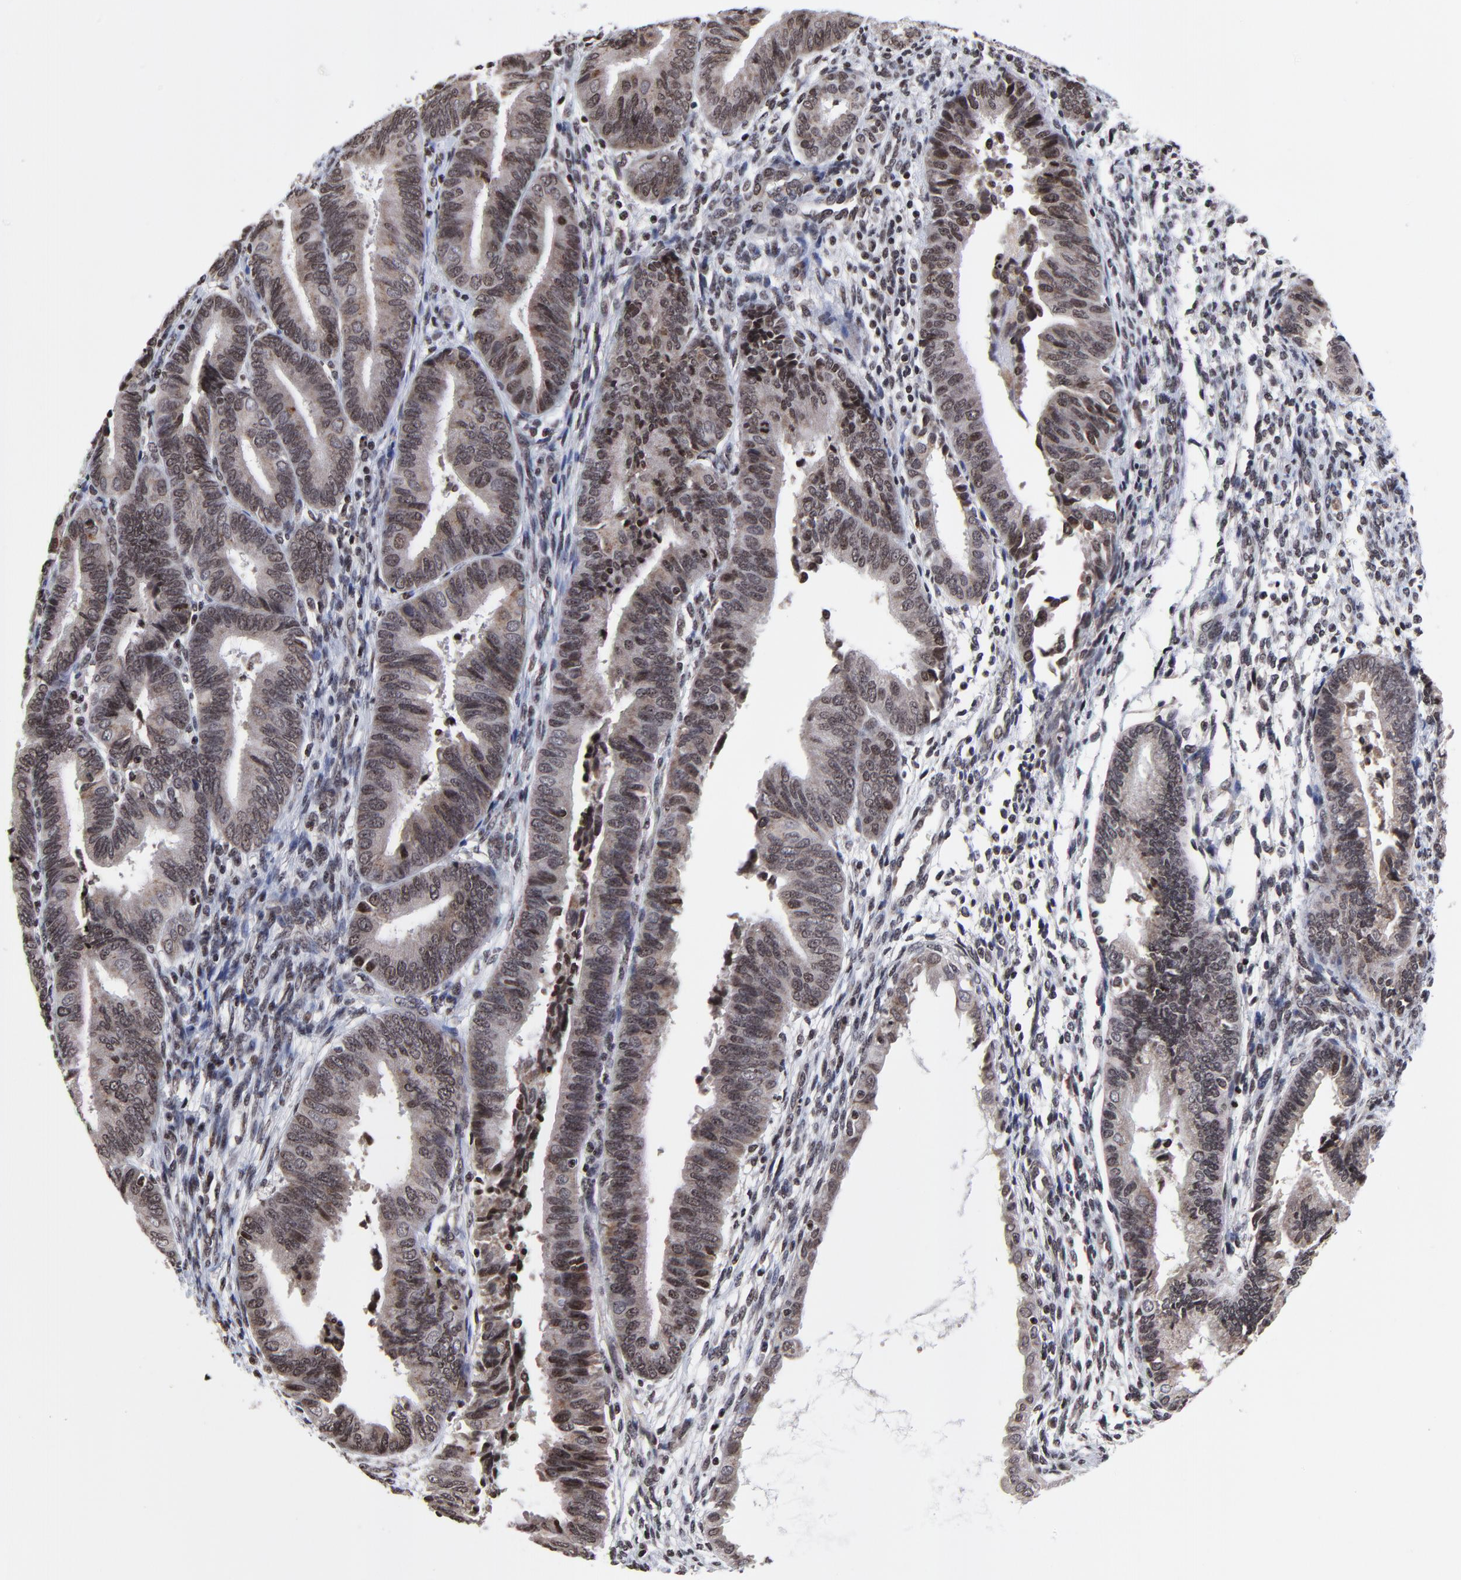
{"staining": {"intensity": "weak", "quantity": ">75%", "location": "cytoplasmic/membranous"}, "tissue": "endometrial cancer", "cell_type": "Tumor cells", "image_type": "cancer", "snomed": [{"axis": "morphology", "description": "Adenocarcinoma, NOS"}, {"axis": "topography", "description": "Endometrium"}], "caption": "Endometrial cancer (adenocarcinoma) stained for a protein exhibits weak cytoplasmic/membranous positivity in tumor cells. Nuclei are stained in blue.", "gene": "ZNF777", "patient": {"sex": "female", "age": 63}}